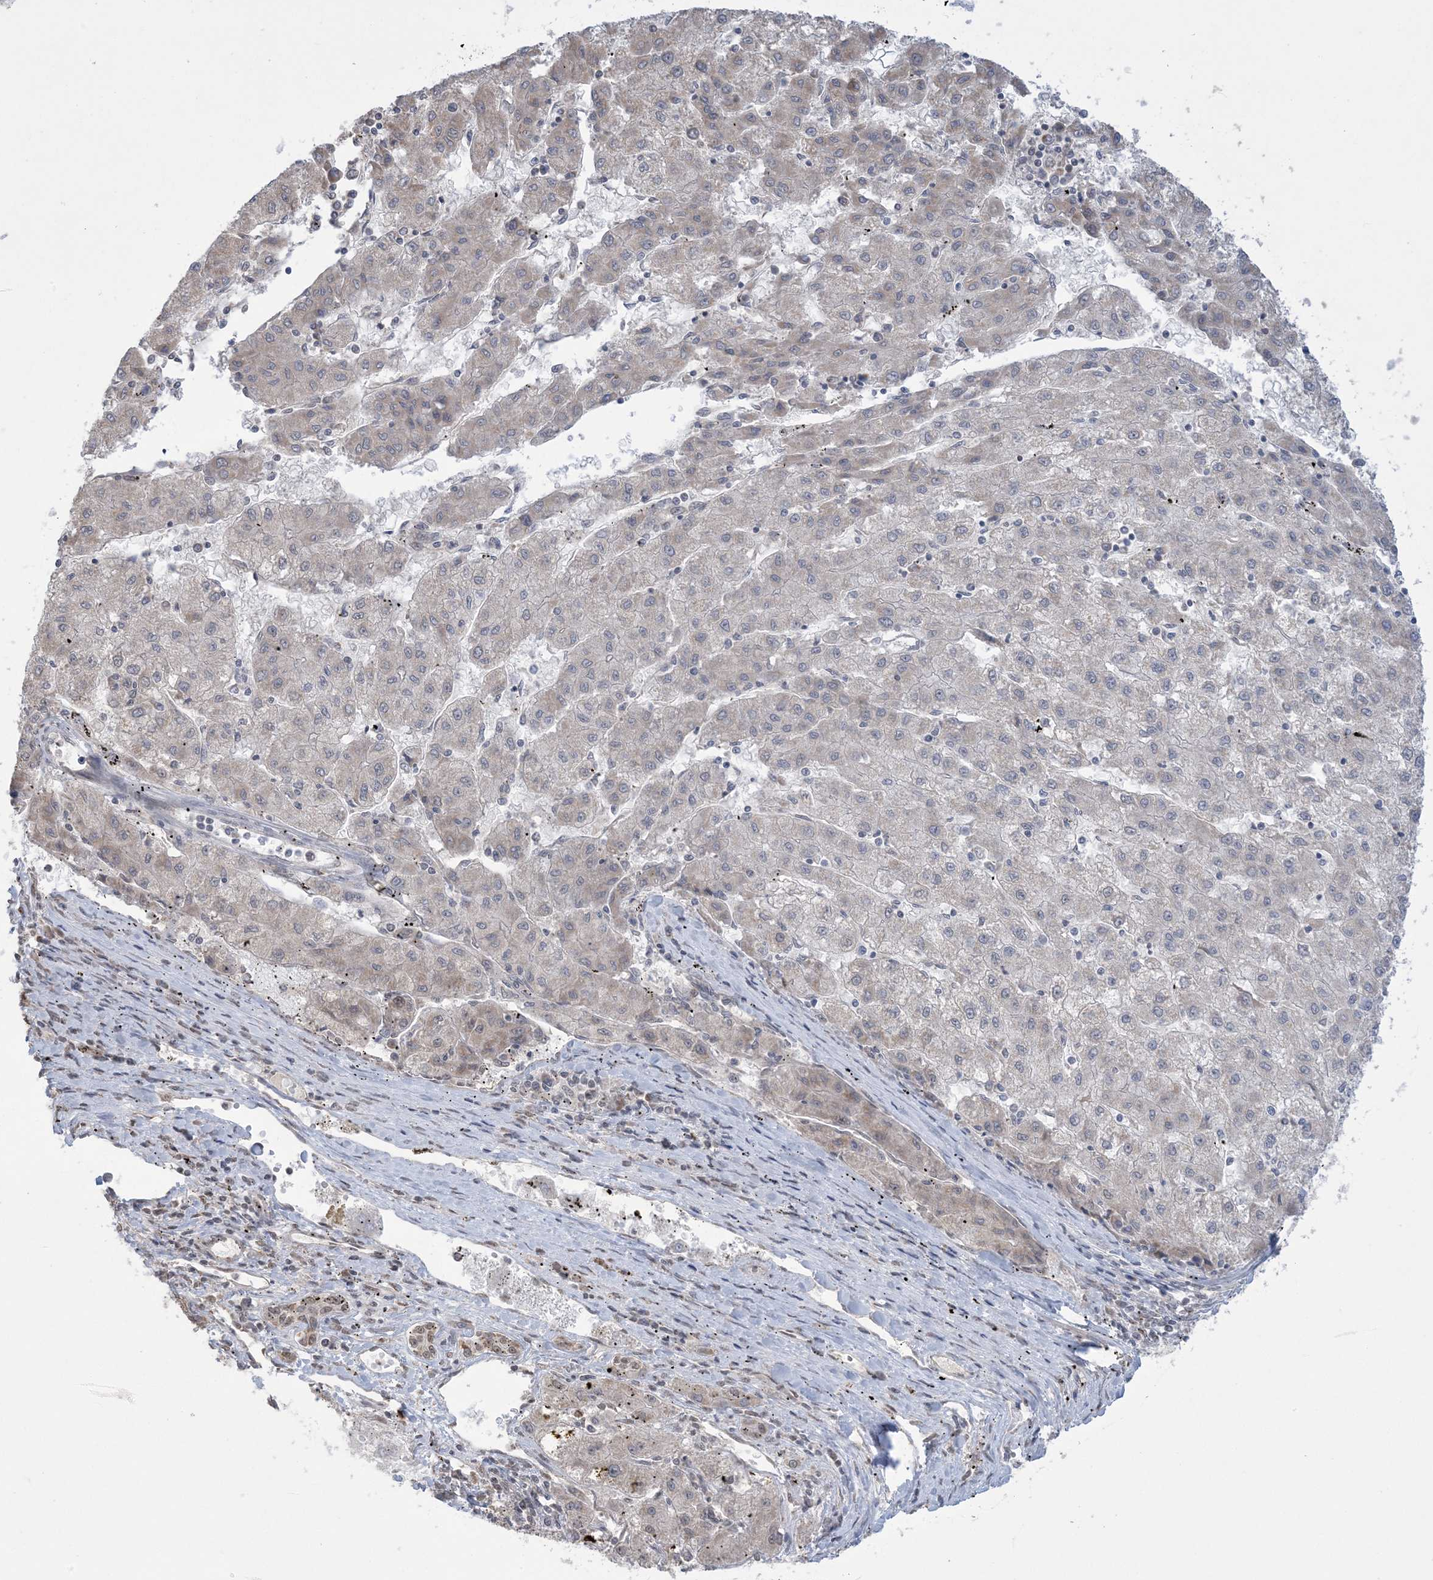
{"staining": {"intensity": "negative", "quantity": "none", "location": "none"}, "tissue": "liver cancer", "cell_type": "Tumor cells", "image_type": "cancer", "snomed": [{"axis": "morphology", "description": "Carcinoma, Hepatocellular, NOS"}, {"axis": "topography", "description": "Liver"}], "caption": "Tumor cells are negative for brown protein staining in hepatocellular carcinoma (liver). (DAB (3,3'-diaminobenzidine) IHC with hematoxylin counter stain).", "gene": "TRMT10C", "patient": {"sex": "male", "age": 72}}